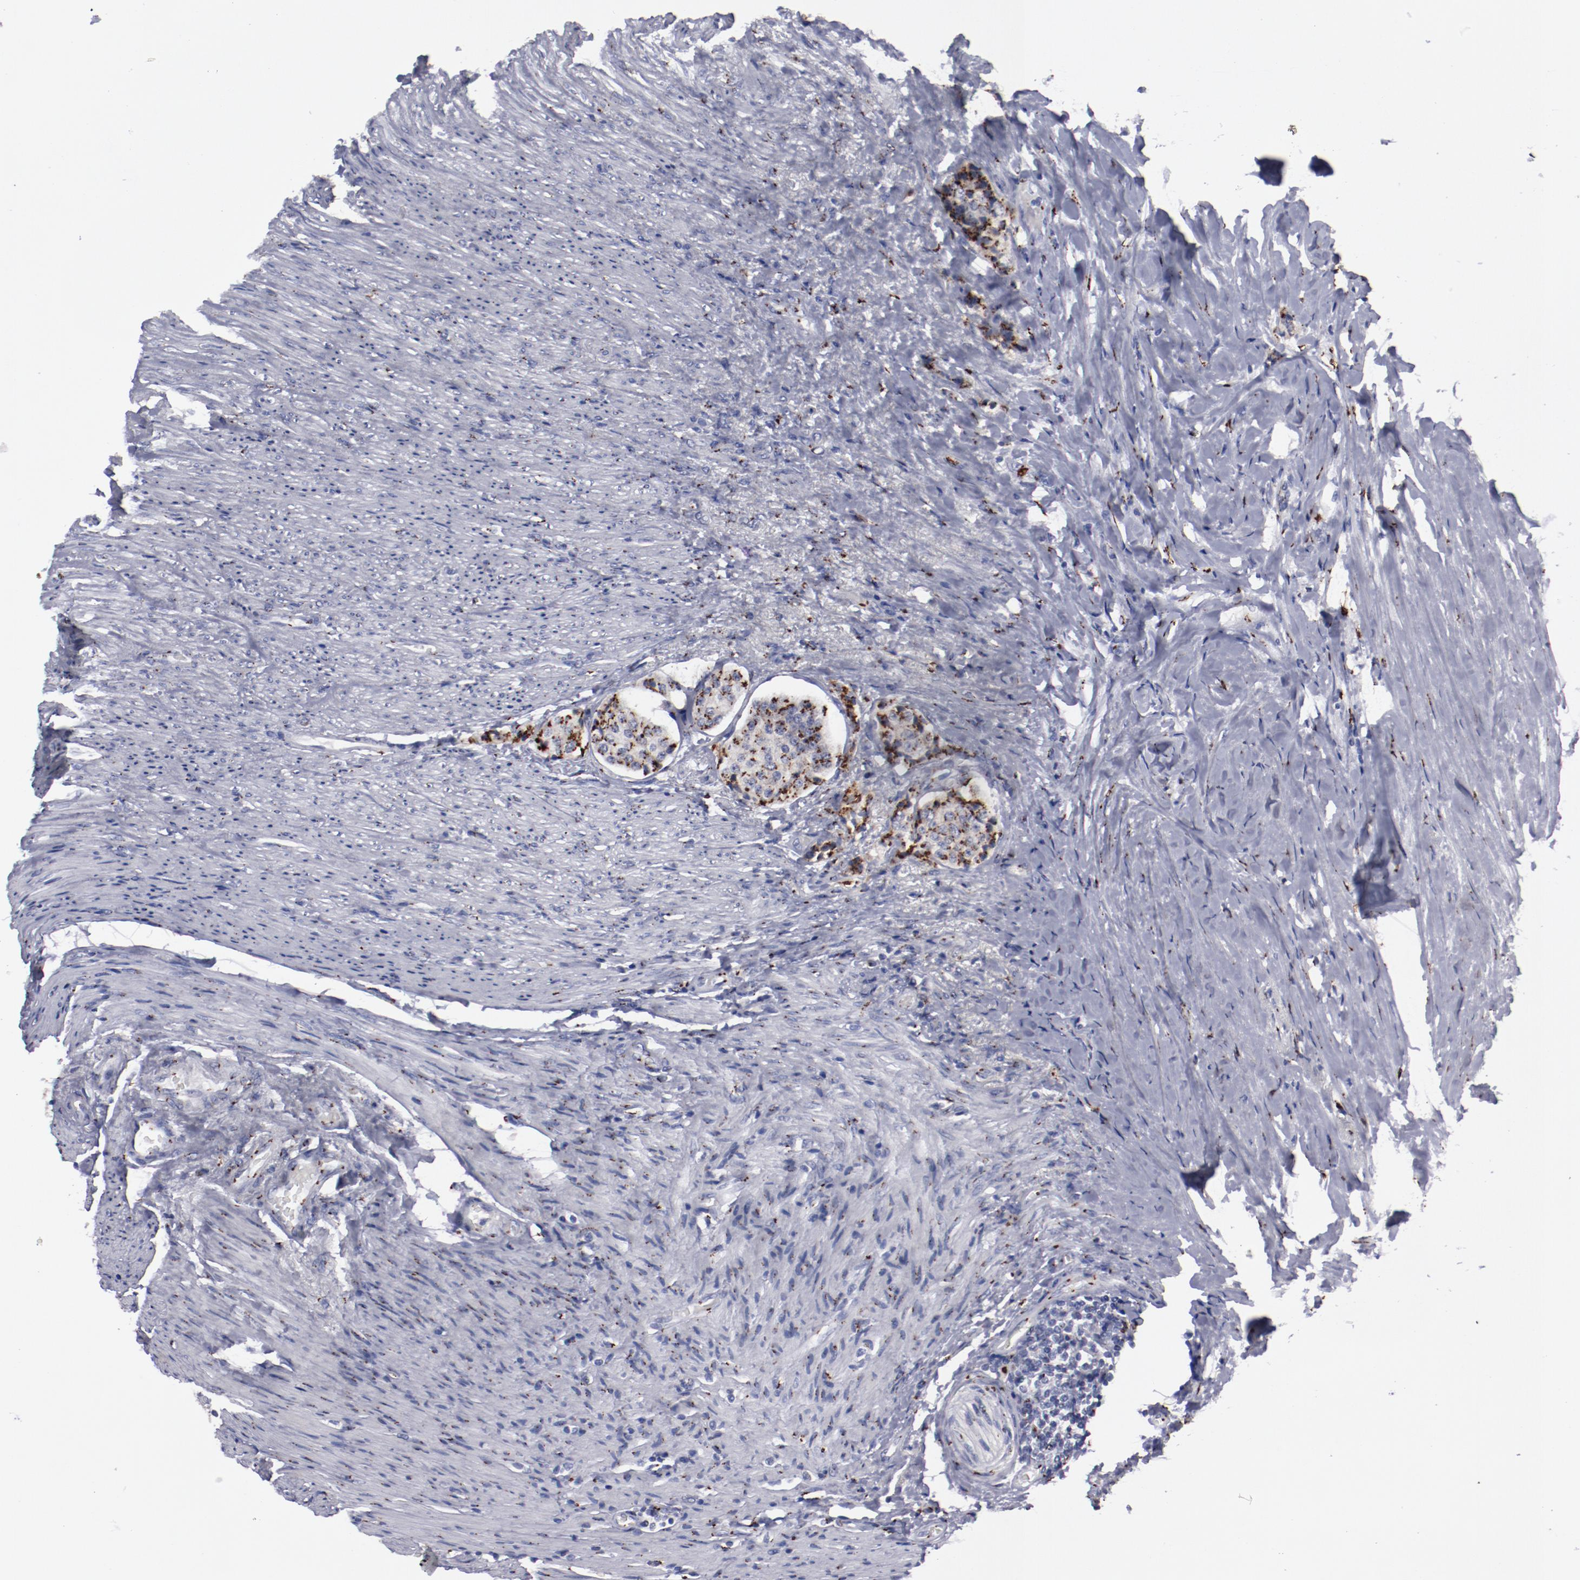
{"staining": {"intensity": "strong", "quantity": ">75%", "location": "cytoplasmic/membranous"}, "tissue": "carcinoid", "cell_type": "Tumor cells", "image_type": "cancer", "snomed": [{"axis": "morphology", "description": "Carcinoid, malignant, NOS"}, {"axis": "topography", "description": "Colon"}], "caption": "Protein expression analysis of human carcinoid reveals strong cytoplasmic/membranous staining in approximately >75% of tumor cells.", "gene": "GOLIM4", "patient": {"sex": "female", "age": 61}}